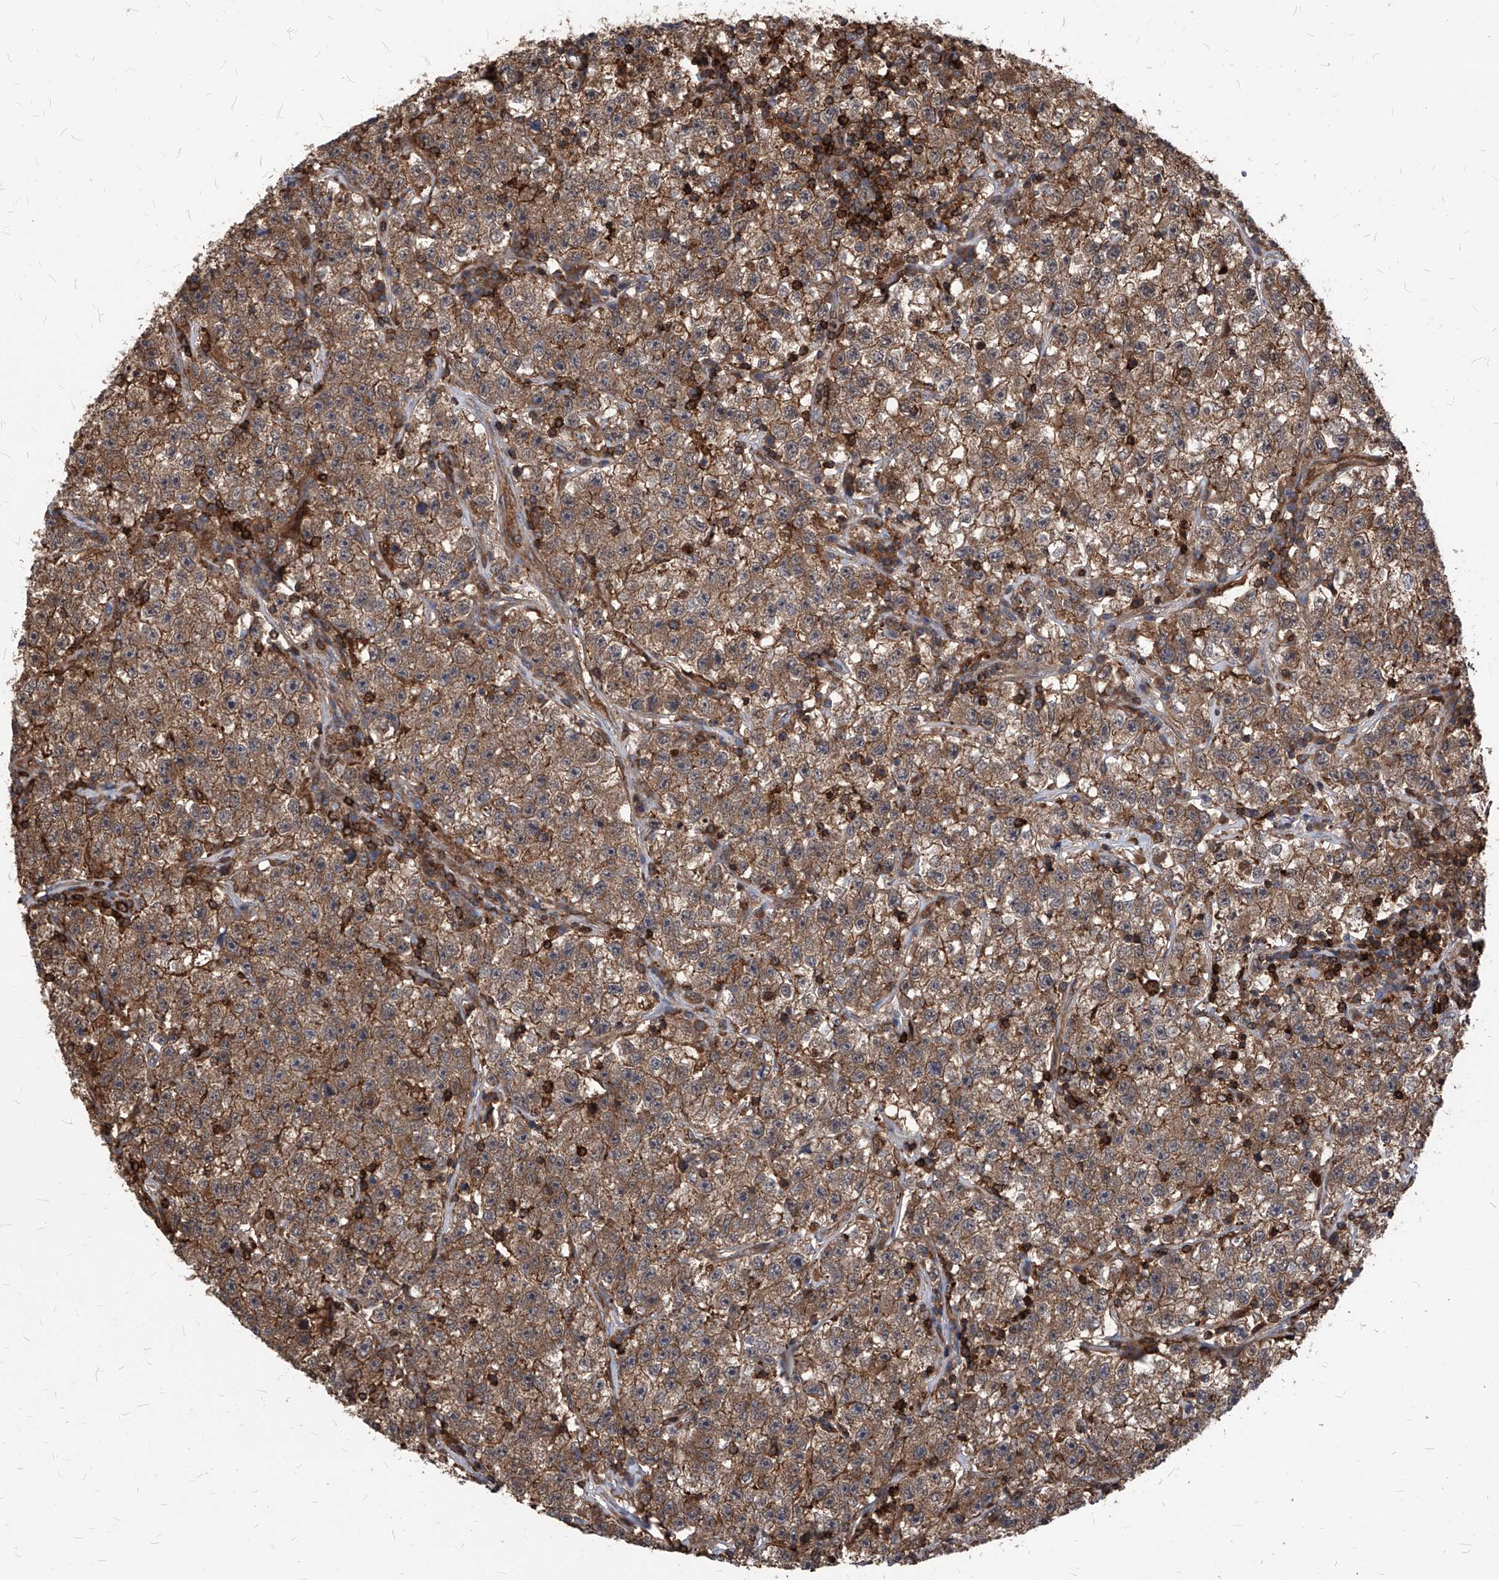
{"staining": {"intensity": "moderate", "quantity": ">75%", "location": "cytoplasmic/membranous"}, "tissue": "testis cancer", "cell_type": "Tumor cells", "image_type": "cancer", "snomed": [{"axis": "morphology", "description": "Seminoma, NOS"}, {"axis": "topography", "description": "Testis"}], "caption": "Testis cancer (seminoma) stained with a protein marker displays moderate staining in tumor cells.", "gene": "ABRACL", "patient": {"sex": "male", "age": 22}}